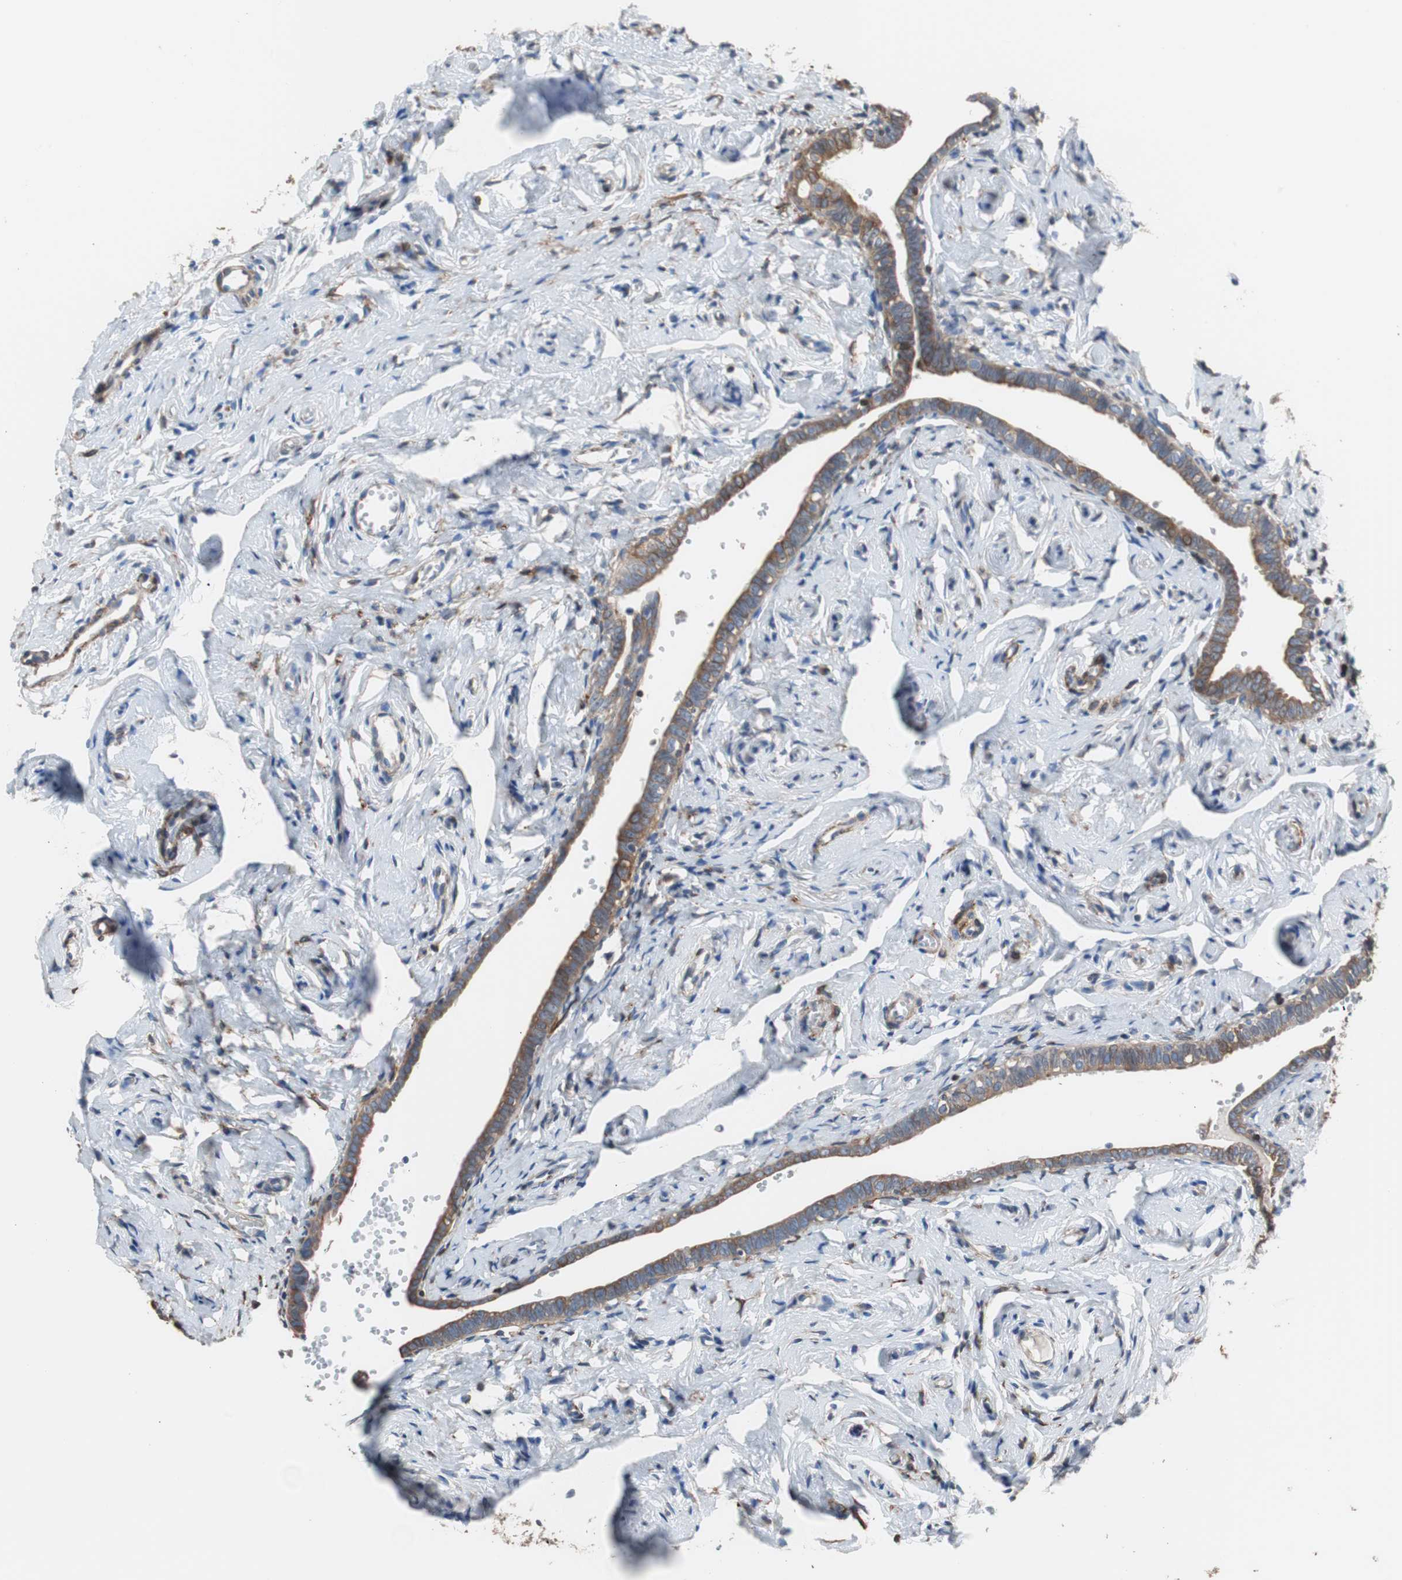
{"staining": {"intensity": "moderate", "quantity": ">75%", "location": "cytoplasmic/membranous"}, "tissue": "fallopian tube", "cell_type": "Glandular cells", "image_type": "normal", "snomed": [{"axis": "morphology", "description": "Normal tissue, NOS"}, {"axis": "topography", "description": "Fallopian tube"}], "caption": "An image of fallopian tube stained for a protein shows moderate cytoplasmic/membranous brown staining in glandular cells. (IHC, brightfield microscopy, high magnification).", "gene": "PBXIP1", "patient": {"sex": "female", "age": 71}}